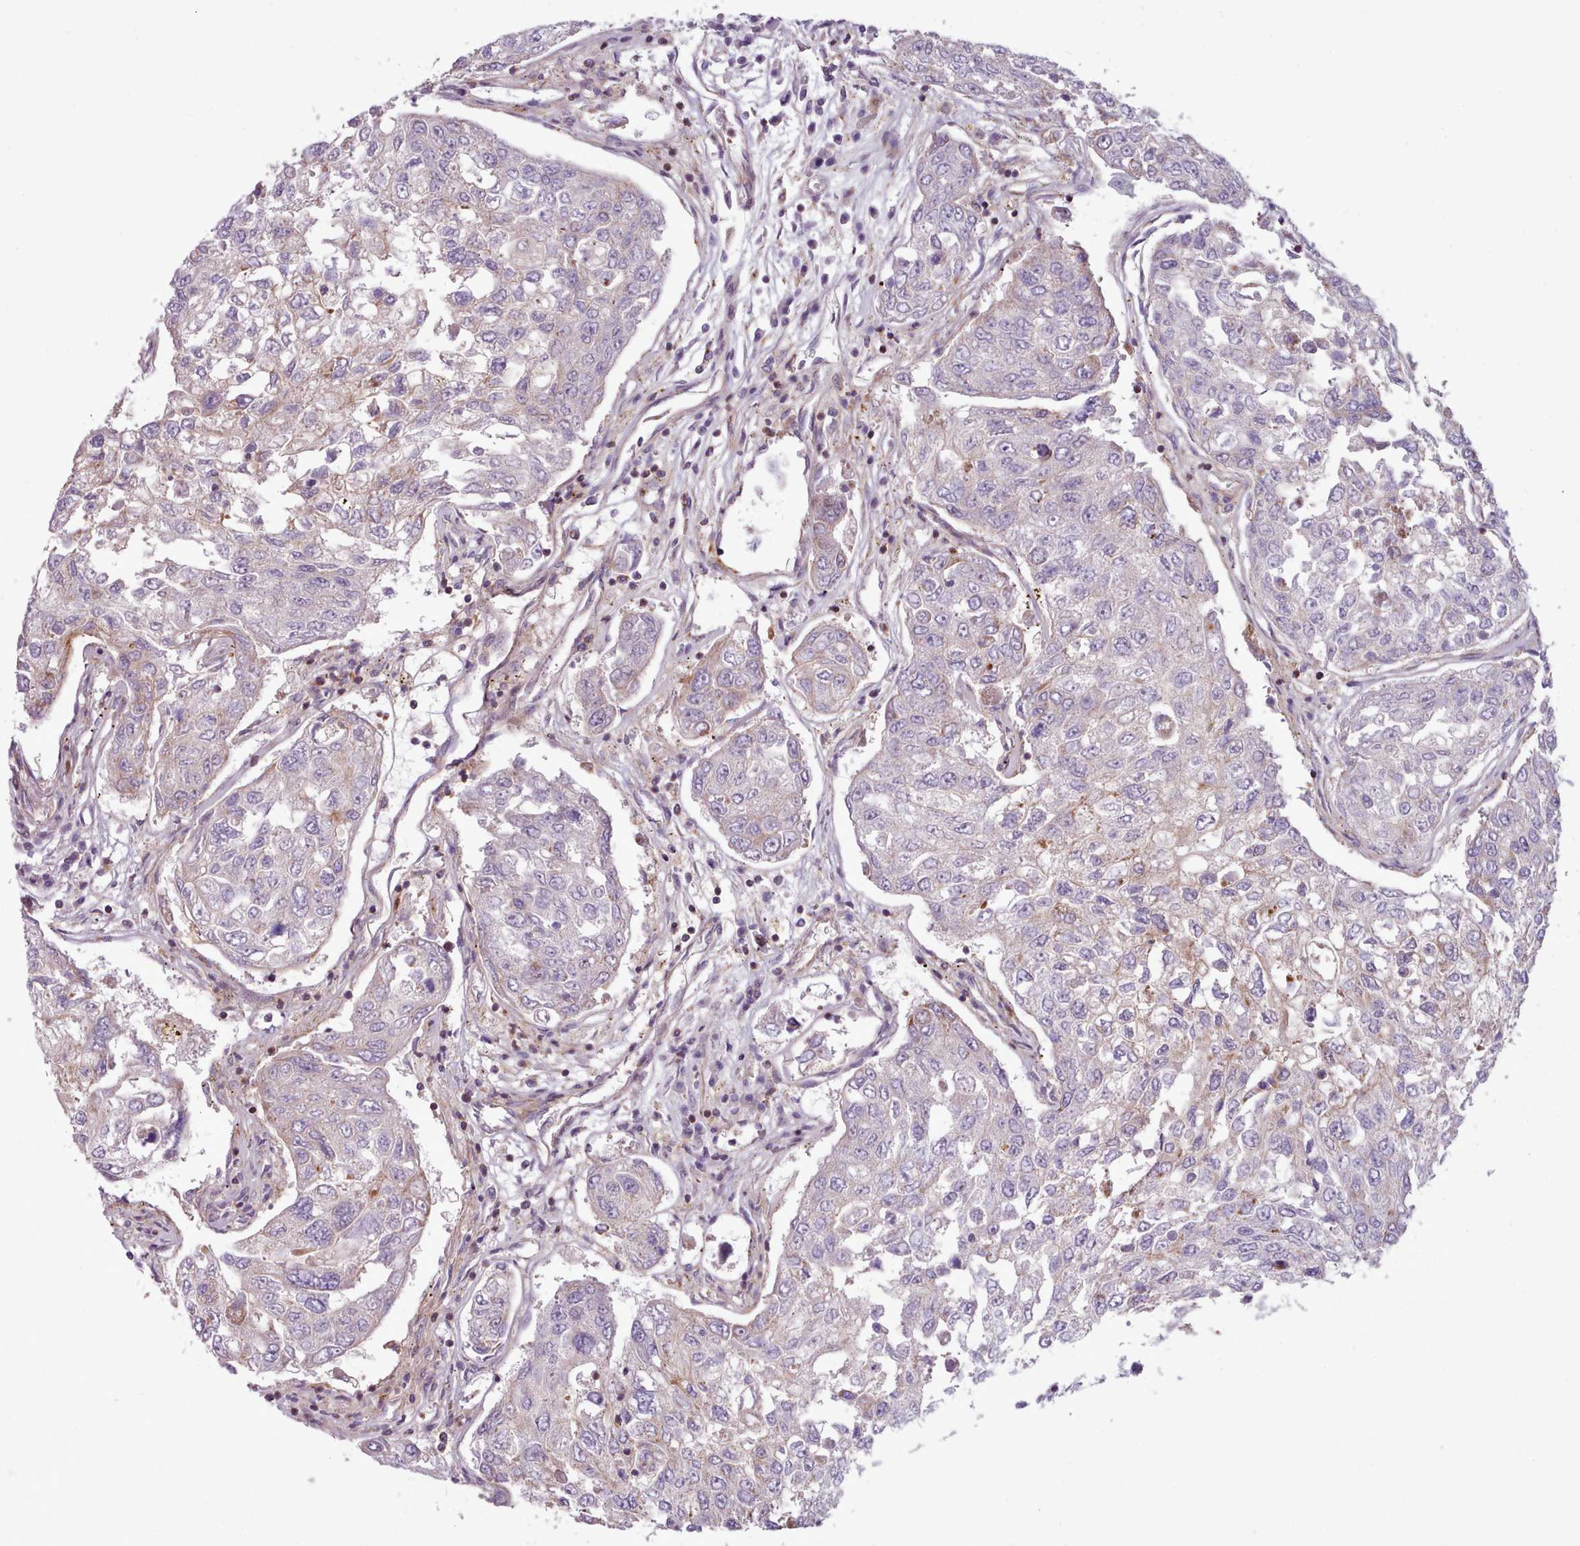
{"staining": {"intensity": "negative", "quantity": "none", "location": "none"}, "tissue": "urothelial cancer", "cell_type": "Tumor cells", "image_type": "cancer", "snomed": [{"axis": "morphology", "description": "Urothelial carcinoma, High grade"}, {"axis": "topography", "description": "Lymph node"}, {"axis": "topography", "description": "Urinary bladder"}], "caption": "The immunohistochemistry micrograph has no significant expression in tumor cells of urothelial cancer tissue. Nuclei are stained in blue.", "gene": "TENT4B", "patient": {"sex": "male", "age": 51}}